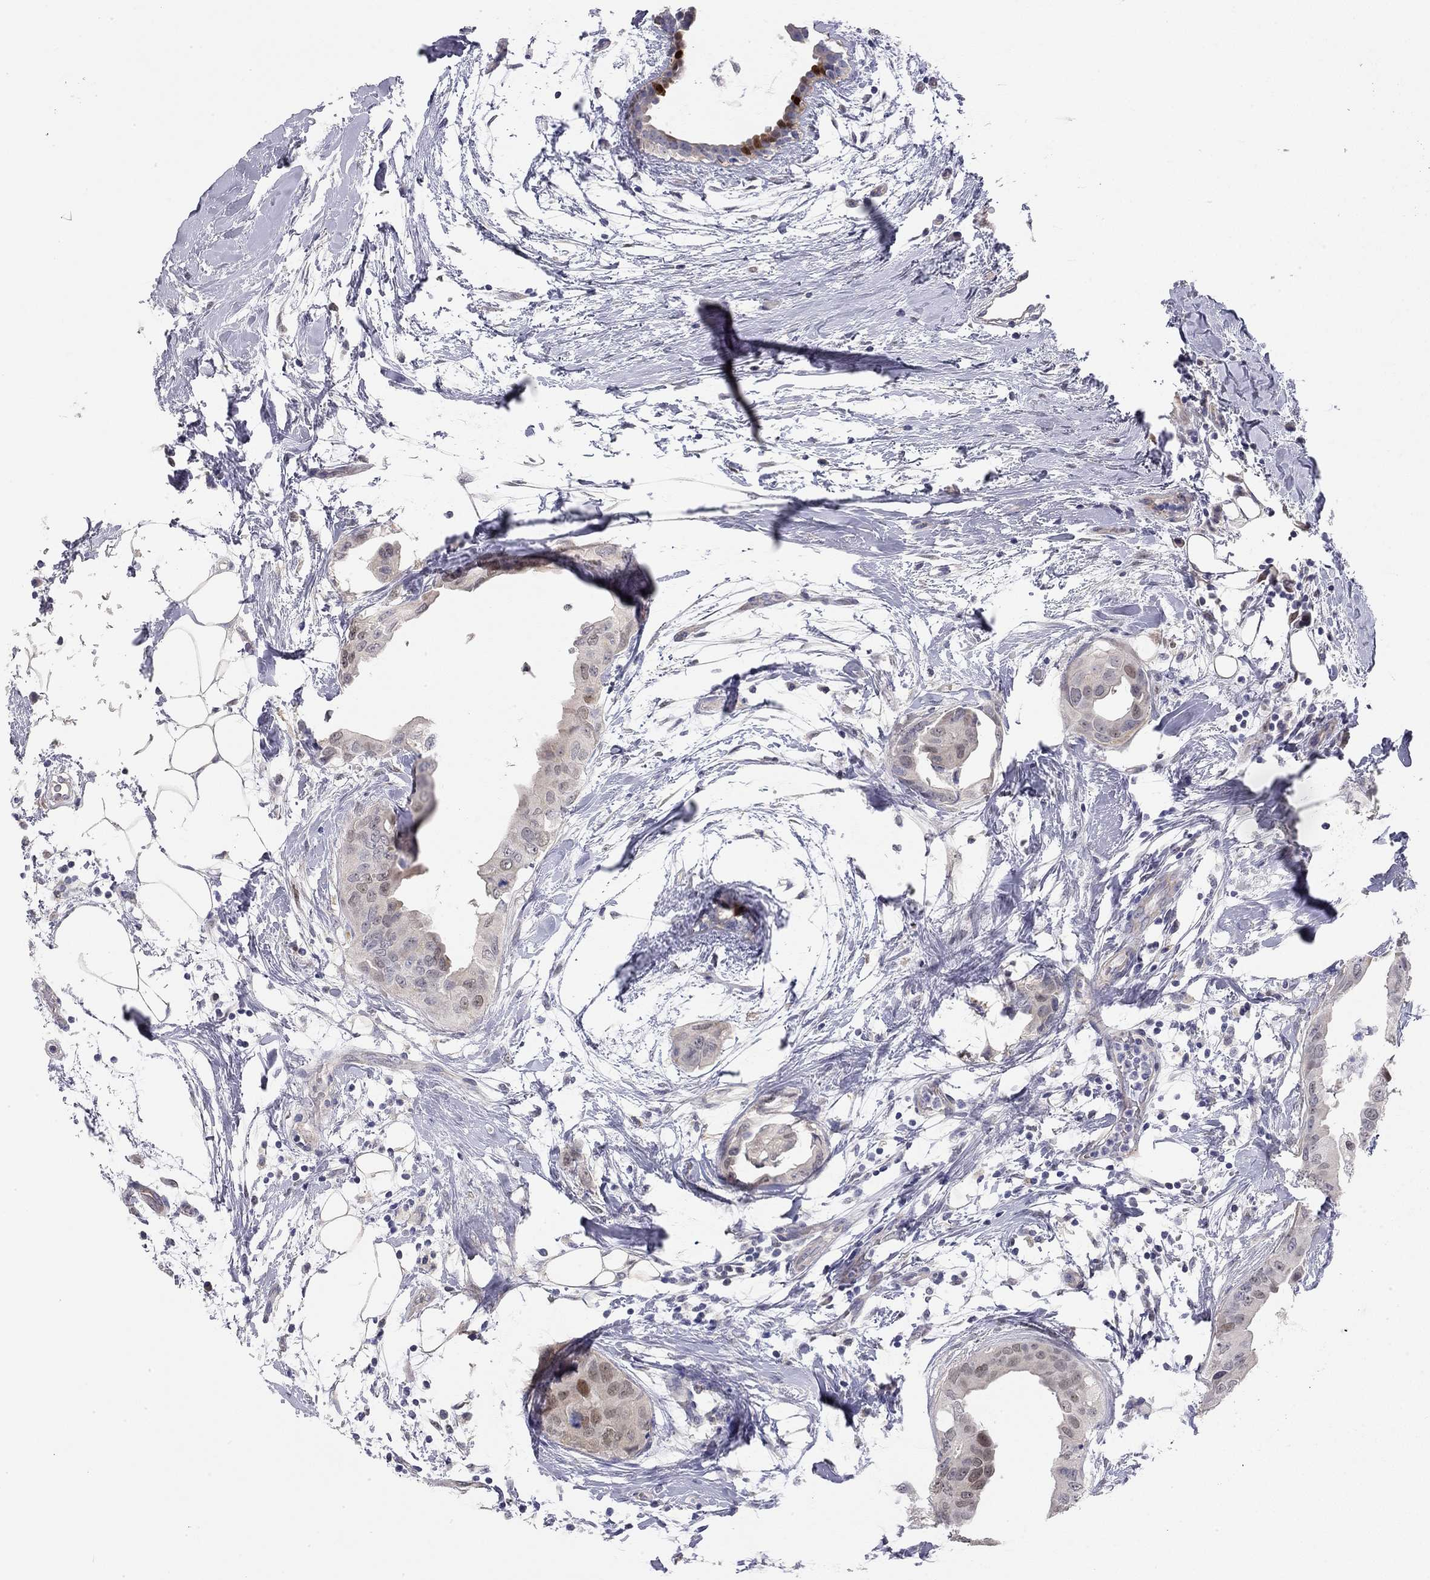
{"staining": {"intensity": "weak", "quantity": "<25%", "location": "cytoplasmic/membranous"}, "tissue": "breast cancer", "cell_type": "Tumor cells", "image_type": "cancer", "snomed": [{"axis": "morphology", "description": "Normal tissue, NOS"}, {"axis": "morphology", "description": "Duct carcinoma"}, {"axis": "topography", "description": "Breast"}], "caption": "Protein analysis of breast cancer reveals no significant expression in tumor cells.", "gene": "PAPSS2", "patient": {"sex": "female", "age": 40}}